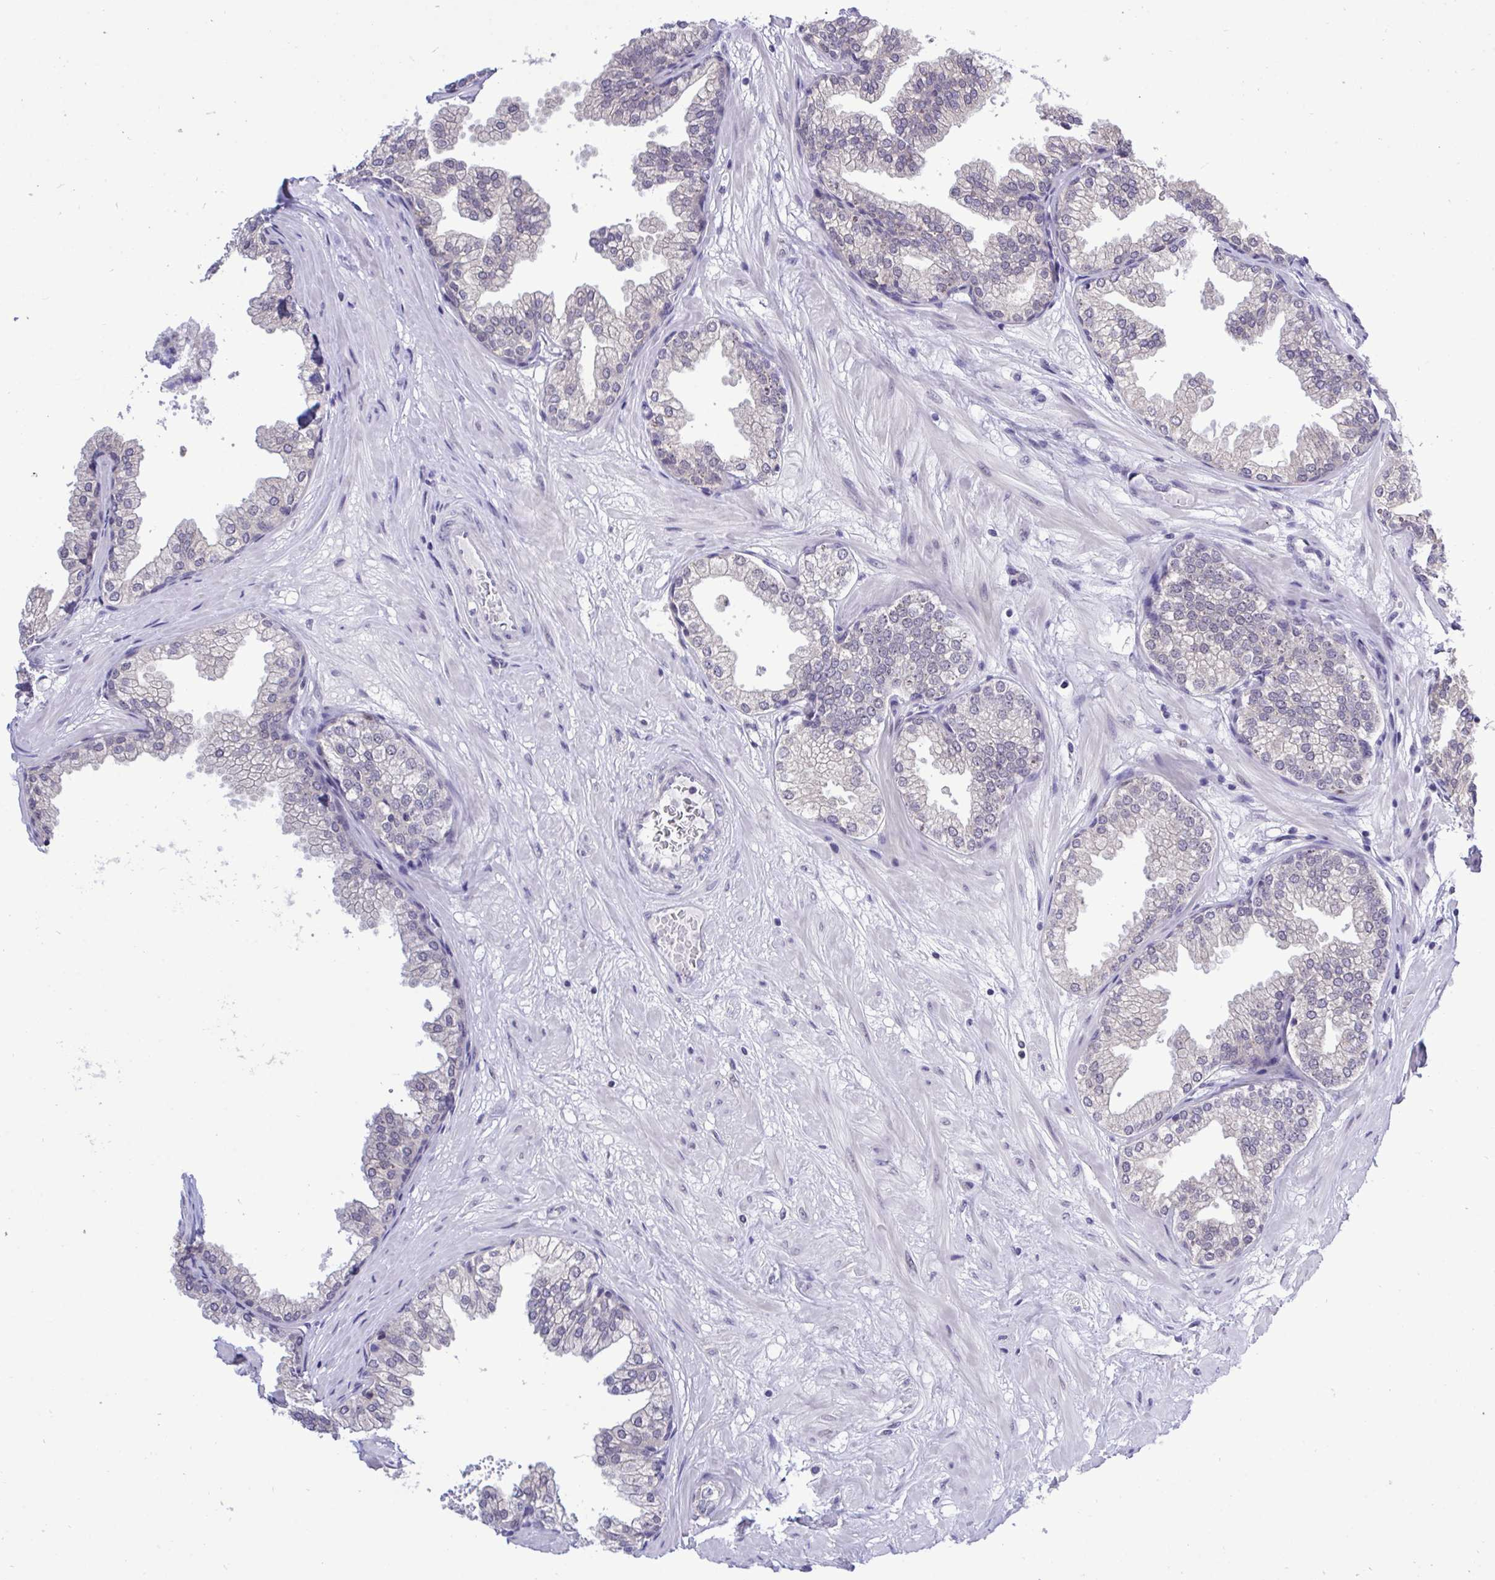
{"staining": {"intensity": "weak", "quantity": "<25%", "location": "nuclear"}, "tissue": "prostate", "cell_type": "Glandular cells", "image_type": "normal", "snomed": [{"axis": "morphology", "description": "Normal tissue, NOS"}, {"axis": "topography", "description": "Prostate"}], "caption": "The histopathology image exhibits no significant positivity in glandular cells of prostate.", "gene": "ZNF444", "patient": {"sex": "male", "age": 37}}